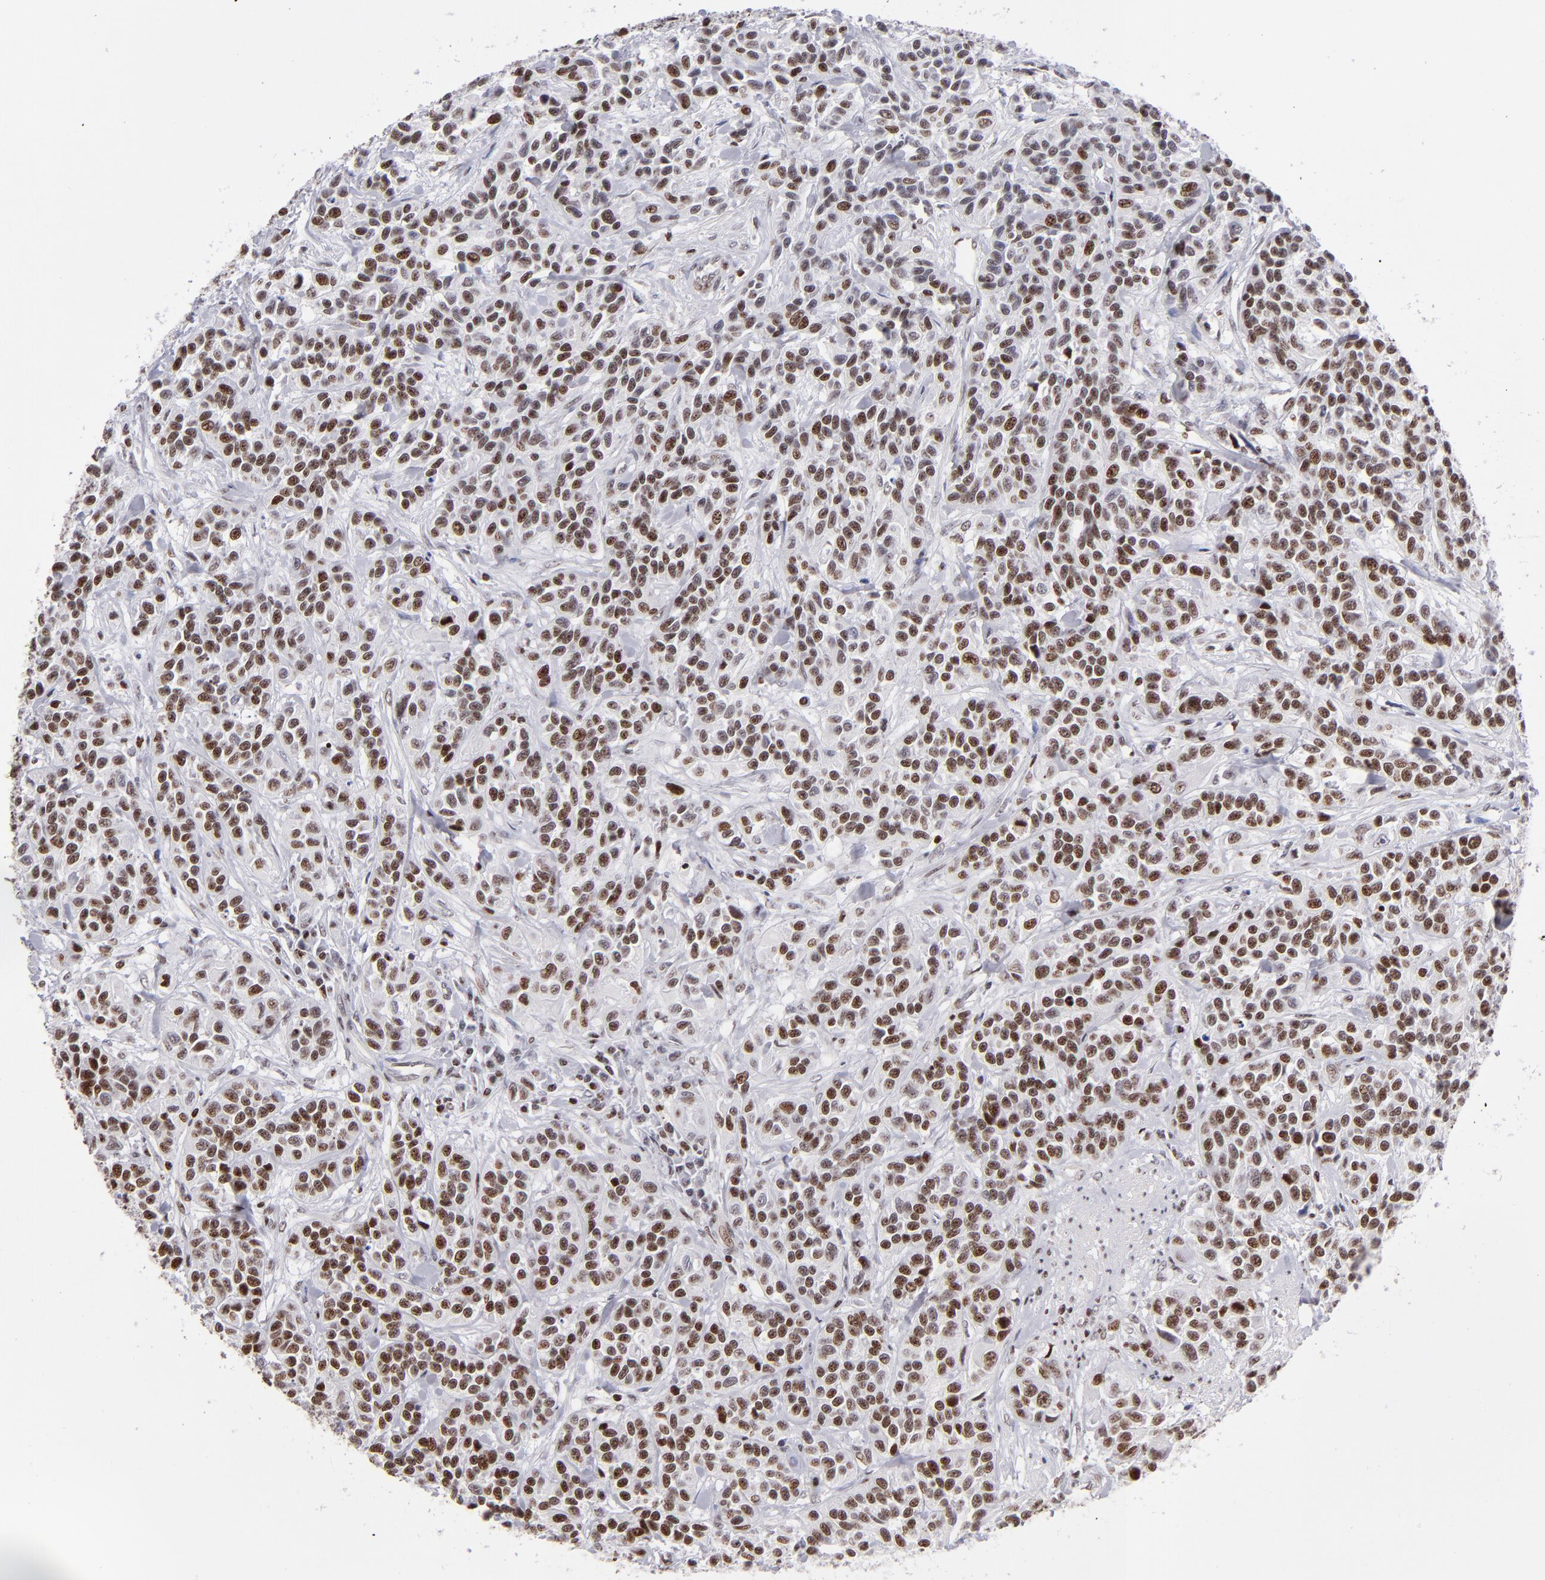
{"staining": {"intensity": "moderate", "quantity": "25%-75%", "location": "nuclear"}, "tissue": "urothelial cancer", "cell_type": "Tumor cells", "image_type": "cancer", "snomed": [{"axis": "morphology", "description": "Urothelial carcinoma, High grade"}, {"axis": "topography", "description": "Urinary bladder"}], "caption": "High-grade urothelial carcinoma stained with a brown dye exhibits moderate nuclear positive positivity in approximately 25%-75% of tumor cells.", "gene": "POLA1", "patient": {"sex": "female", "age": 81}}